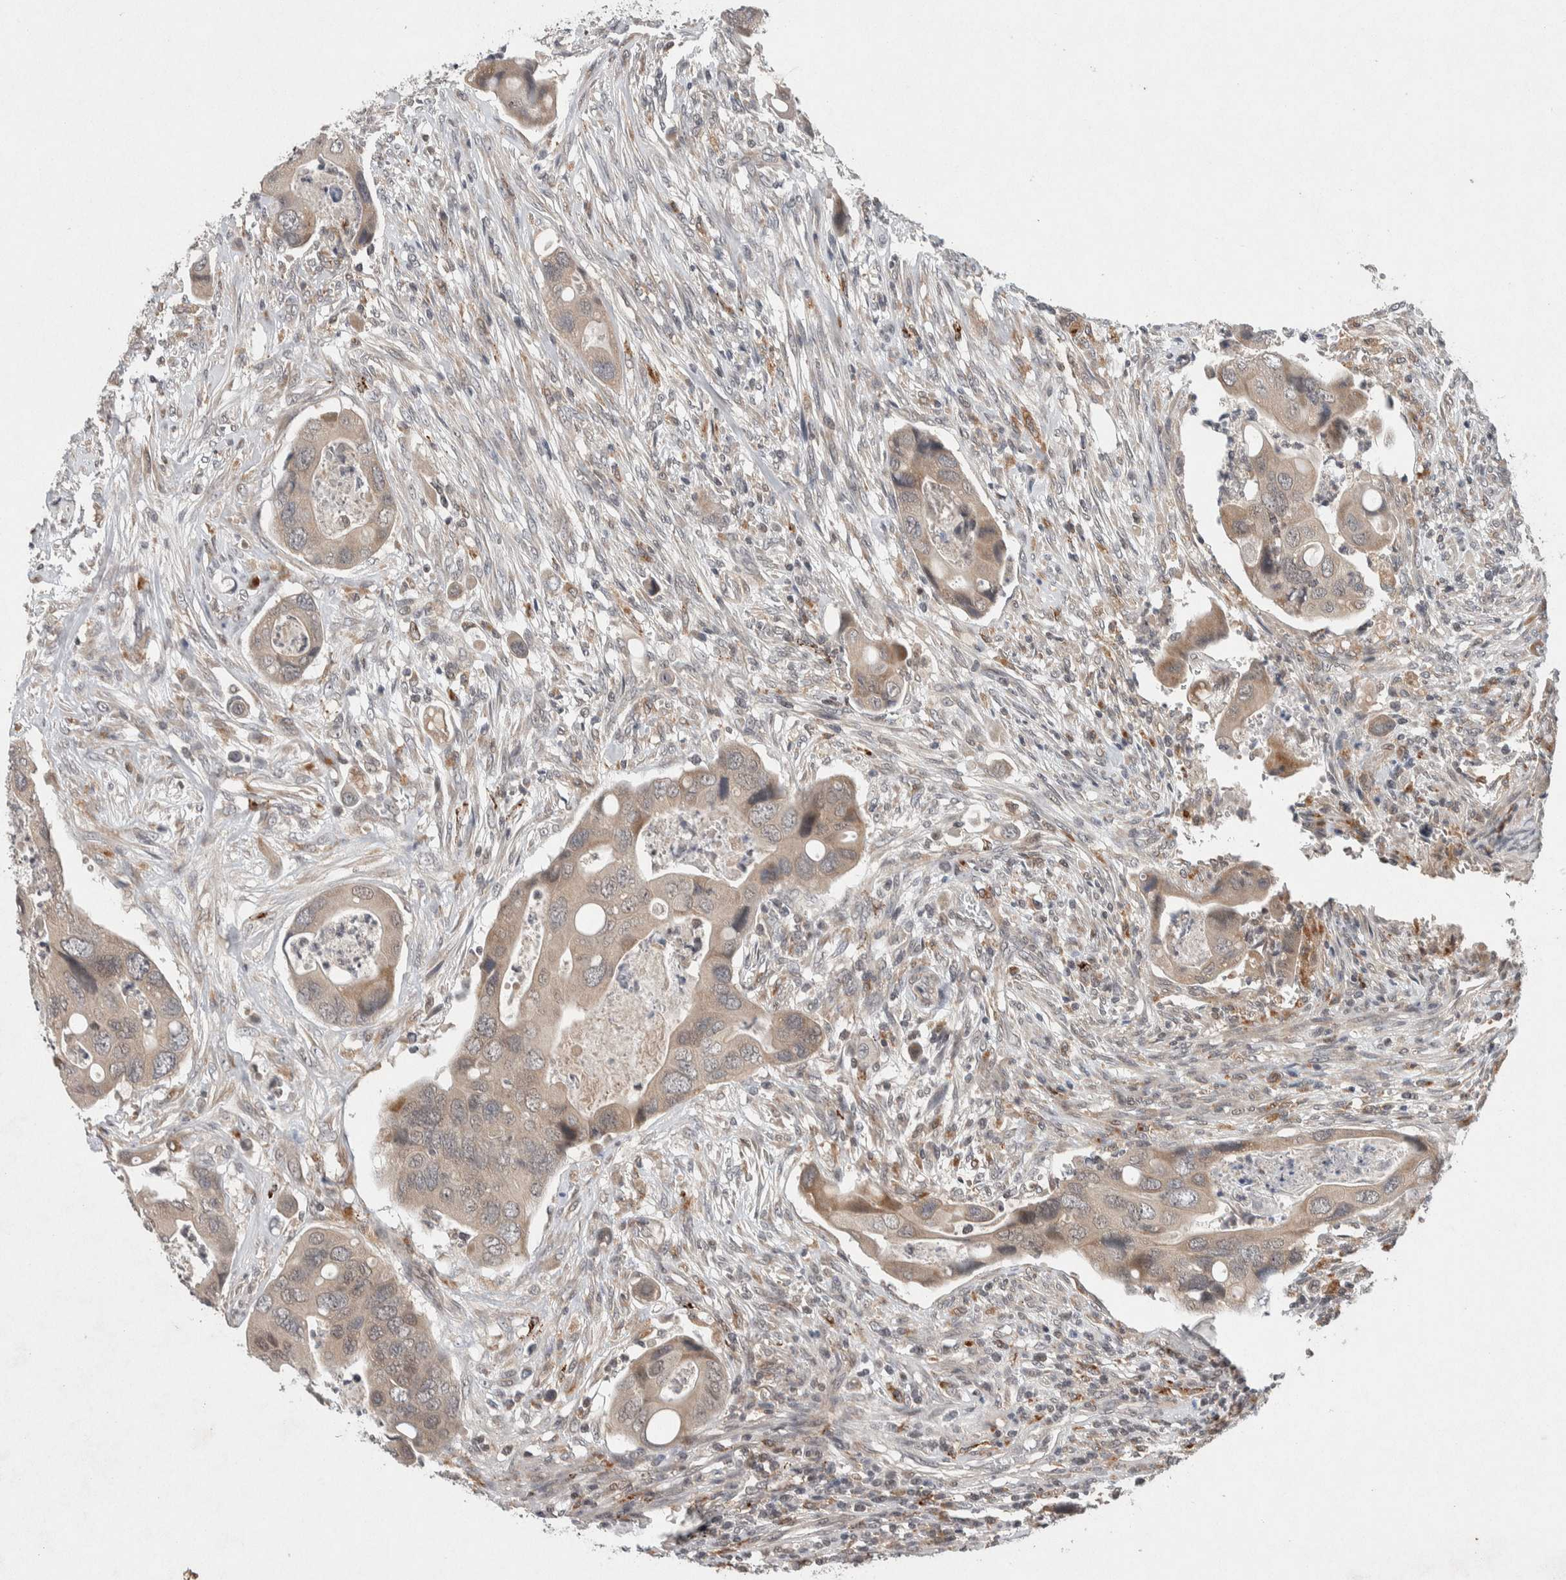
{"staining": {"intensity": "weak", "quantity": "25%-75%", "location": "cytoplasmic/membranous"}, "tissue": "colorectal cancer", "cell_type": "Tumor cells", "image_type": "cancer", "snomed": [{"axis": "morphology", "description": "Adenocarcinoma, NOS"}, {"axis": "topography", "description": "Rectum"}], "caption": "Colorectal cancer (adenocarcinoma) stained with a brown dye shows weak cytoplasmic/membranous positive staining in about 25%-75% of tumor cells.", "gene": "KCNK1", "patient": {"sex": "female", "age": 57}}